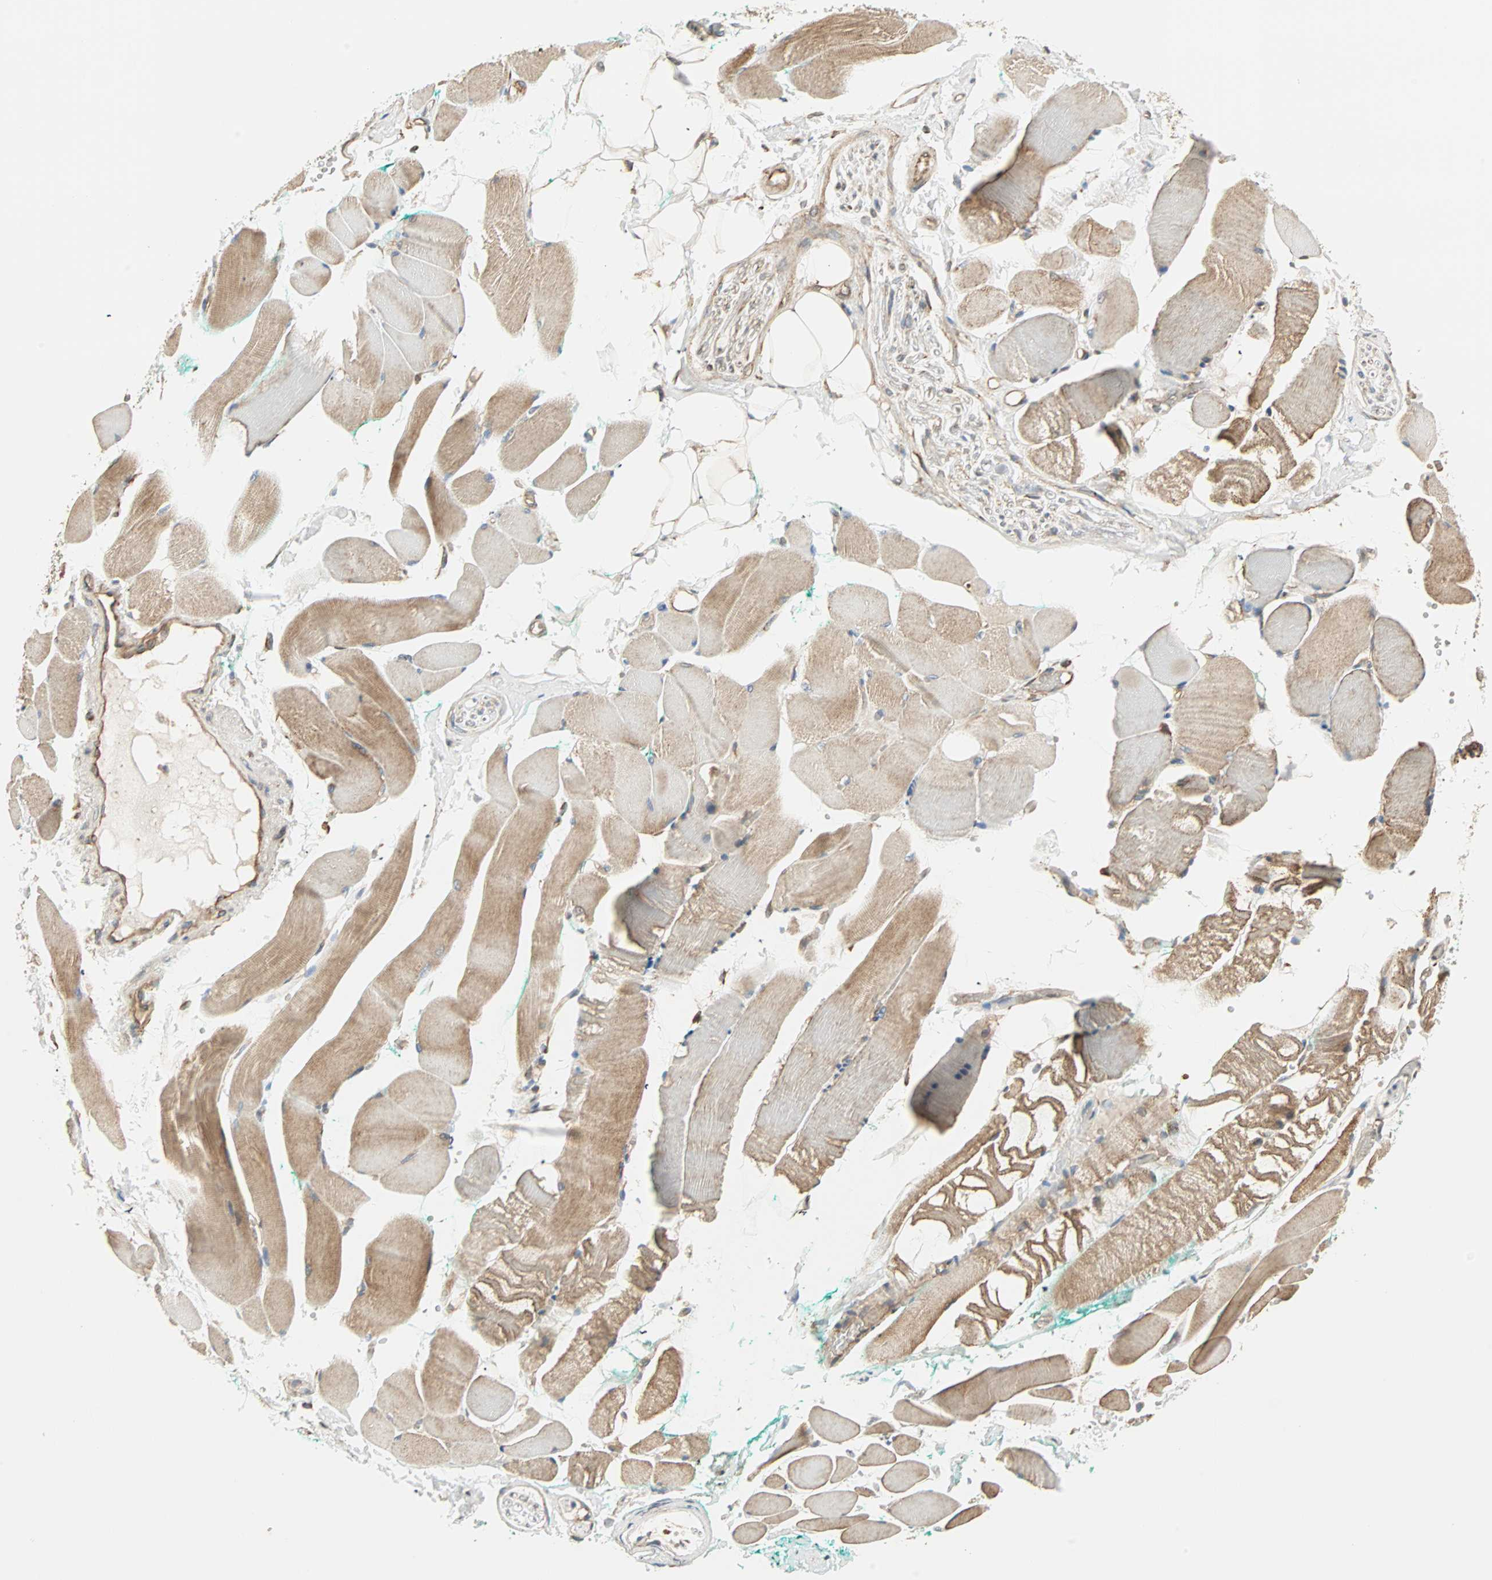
{"staining": {"intensity": "weak", "quantity": ">75%", "location": "cytoplasmic/membranous"}, "tissue": "skeletal muscle", "cell_type": "Myocytes", "image_type": "normal", "snomed": [{"axis": "morphology", "description": "Normal tissue, NOS"}, {"axis": "topography", "description": "Skeletal muscle"}, {"axis": "topography", "description": "Peripheral nerve tissue"}], "caption": "Immunohistochemistry (IHC) image of benign human skeletal muscle stained for a protein (brown), which exhibits low levels of weak cytoplasmic/membranous positivity in about >75% of myocytes.", "gene": "P4HA1", "patient": {"sex": "female", "age": 84}}